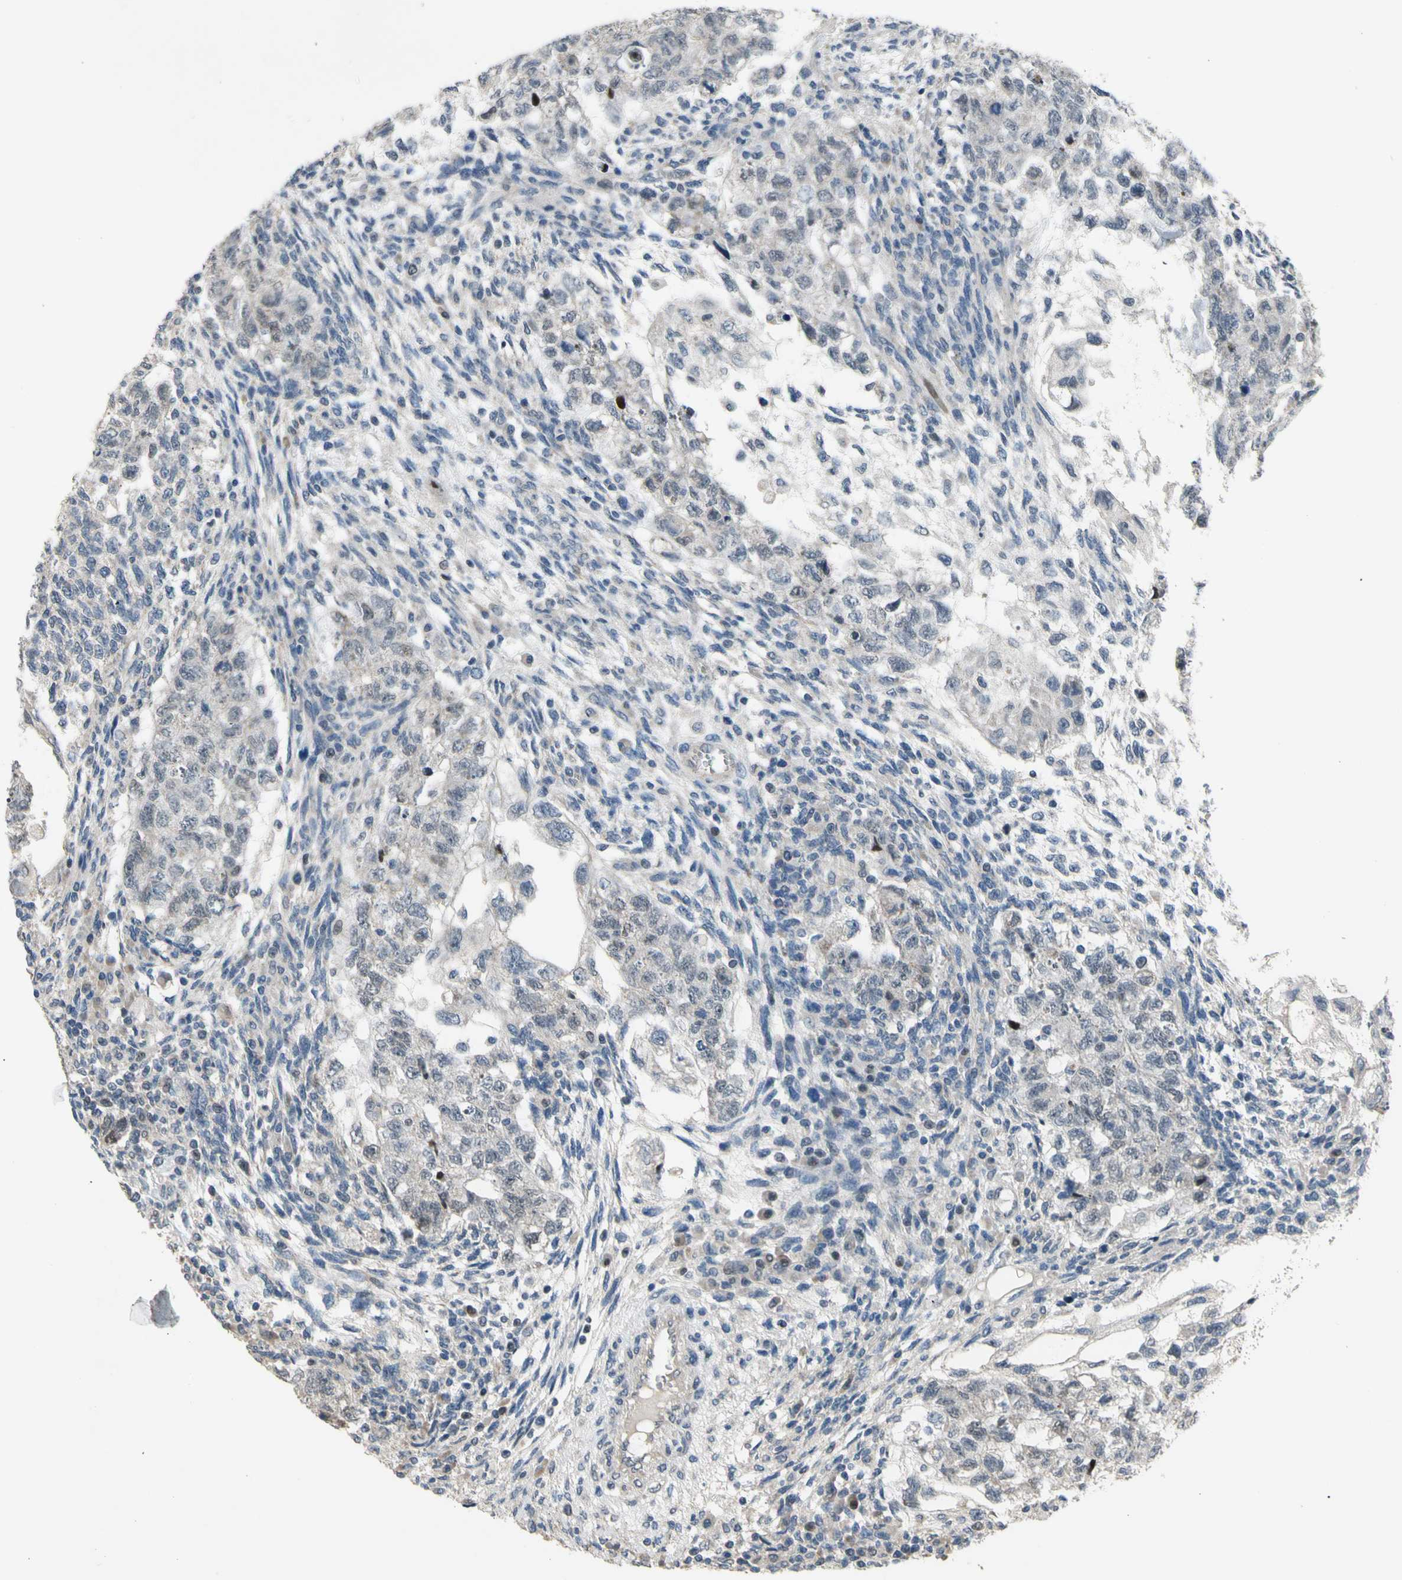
{"staining": {"intensity": "weak", "quantity": "<25%", "location": "nuclear"}, "tissue": "testis cancer", "cell_type": "Tumor cells", "image_type": "cancer", "snomed": [{"axis": "morphology", "description": "Normal tissue, NOS"}, {"axis": "morphology", "description": "Carcinoma, Embryonal, NOS"}, {"axis": "topography", "description": "Testis"}], "caption": "IHC of embryonal carcinoma (testis) exhibits no expression in tumor cells.", "gene": "ZNF184", "patient": {"sex": "male", "age": 36}}